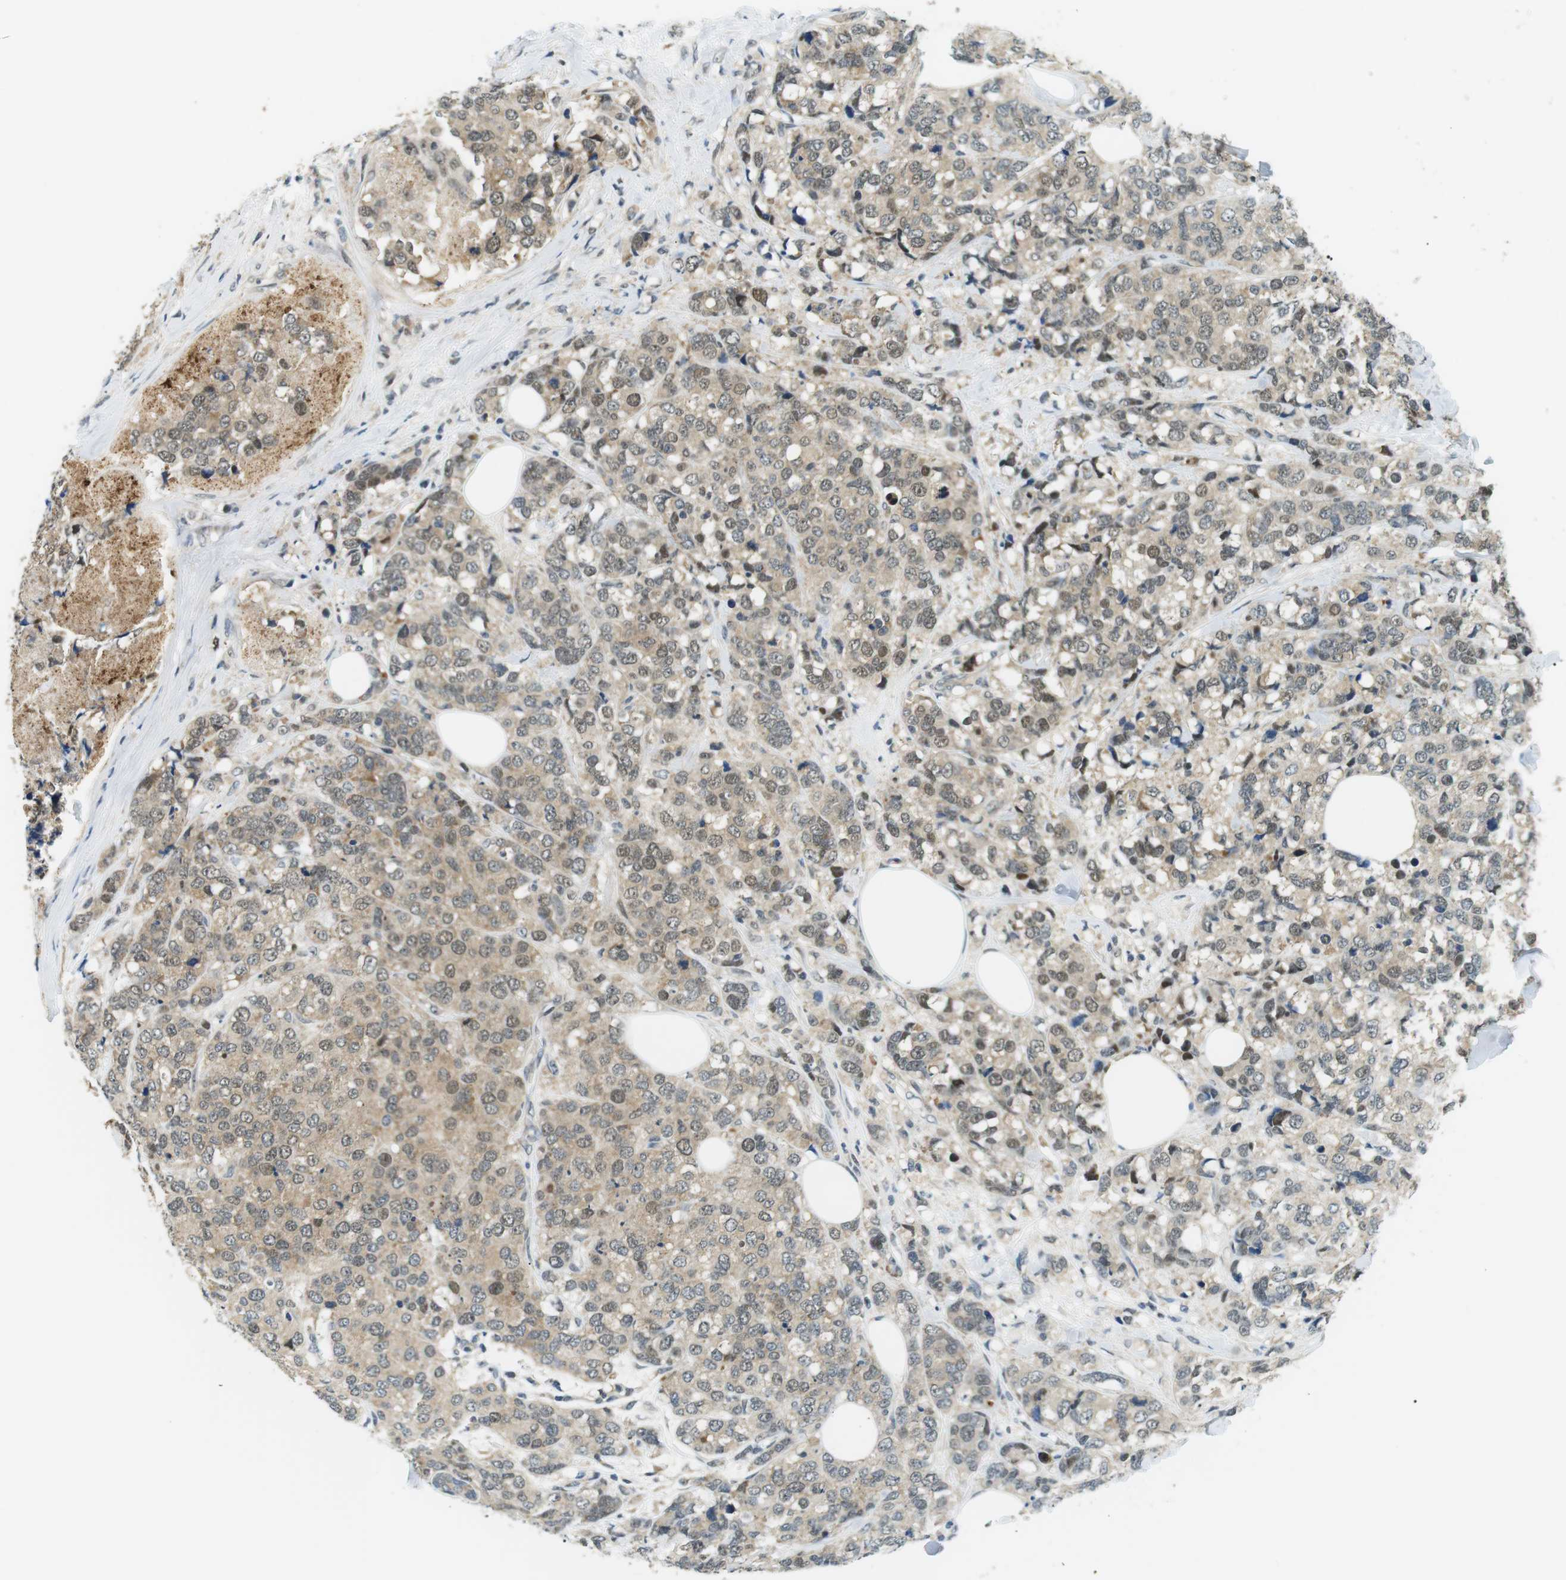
{"staining": {"intensity": "weak", "quantity": ">75%", "location": "cytoplasmic/membranous,nuclear"}, "tissue": "breast cancer", "cell_type": "Tumor cells", "image_type": "cancer", "snomed": [{"axis": "morphology", "description": "Lobular carcinoma"}, {"axis": "topography", "description": "Breast"}], "caption": "IHC staining of breast lobular carcinoma, which shows low levels of weak cytoplasmic/membranous and nuclear positivity in about >75% of tumor cells indicating weak cytoplasmic/membranous and nuclear protein expression. The staining was performed using DAB (brown) for protein detection and nuclei were counterstained in hematoxylin (blue).", "gene": "CSNK2B", "patient": {"sex": "female", "age": 59}}